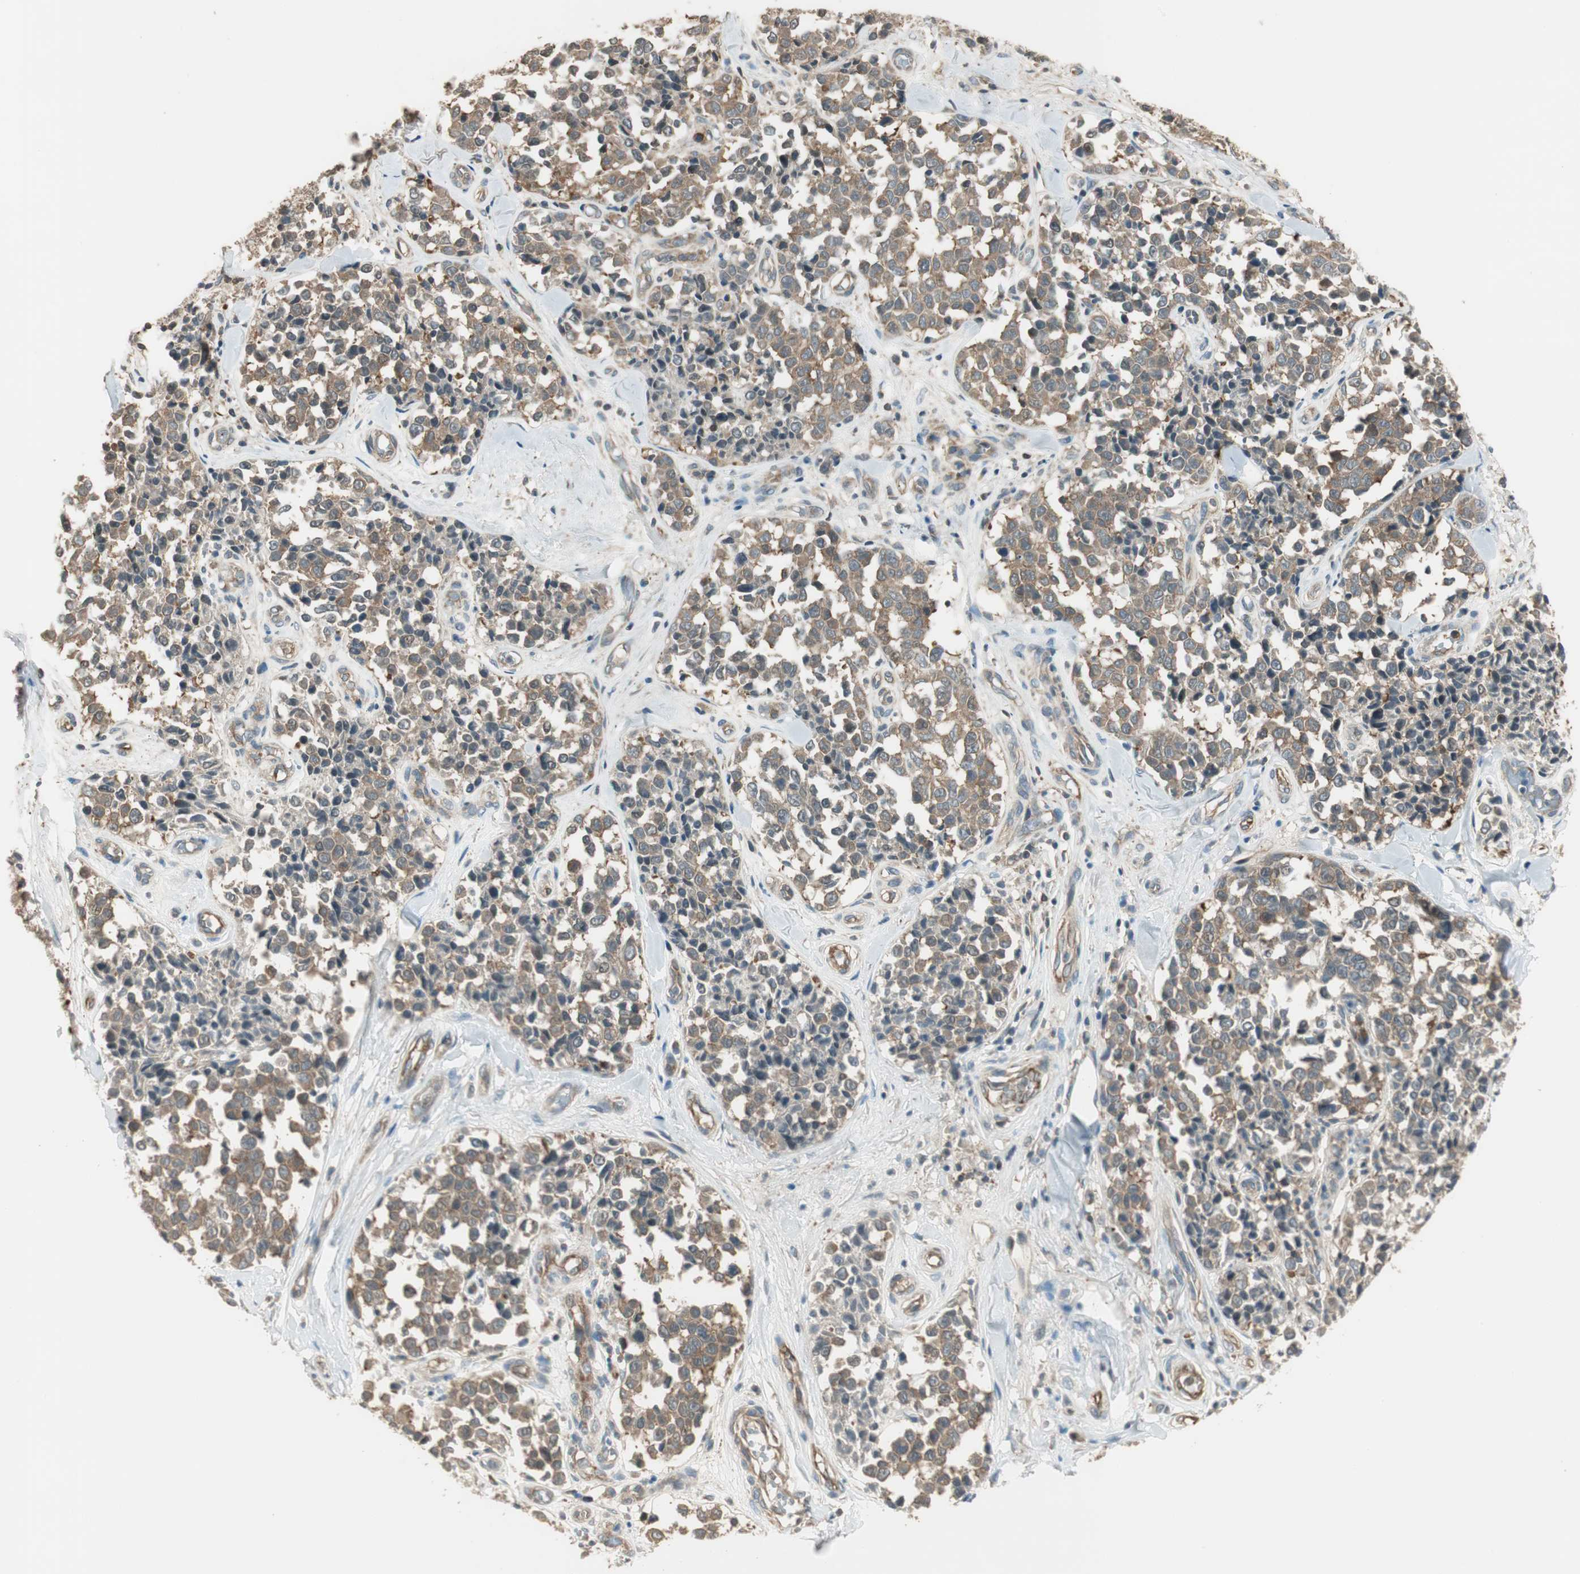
{"staining": {"intensity": "weak", "quantity": ">75%", "location": "cytoplasmic/membranous"}, "tissue": "melanoma", "cell_type": "Tumor cells", "image_type": "cancer", "snomed": [{"axis": "morphology", "description": "Malignant melanoma, NOS"}, {"axis": "topography", "description": "Skin"}], "caption": "Immunohistochemical staining of human melanoma exhibits weak cytoplasmic/membranous protein positivity in about >75% of tumor cells.", "gene": "PFDN5", "patient": {"sex": "female", "age": 64}}